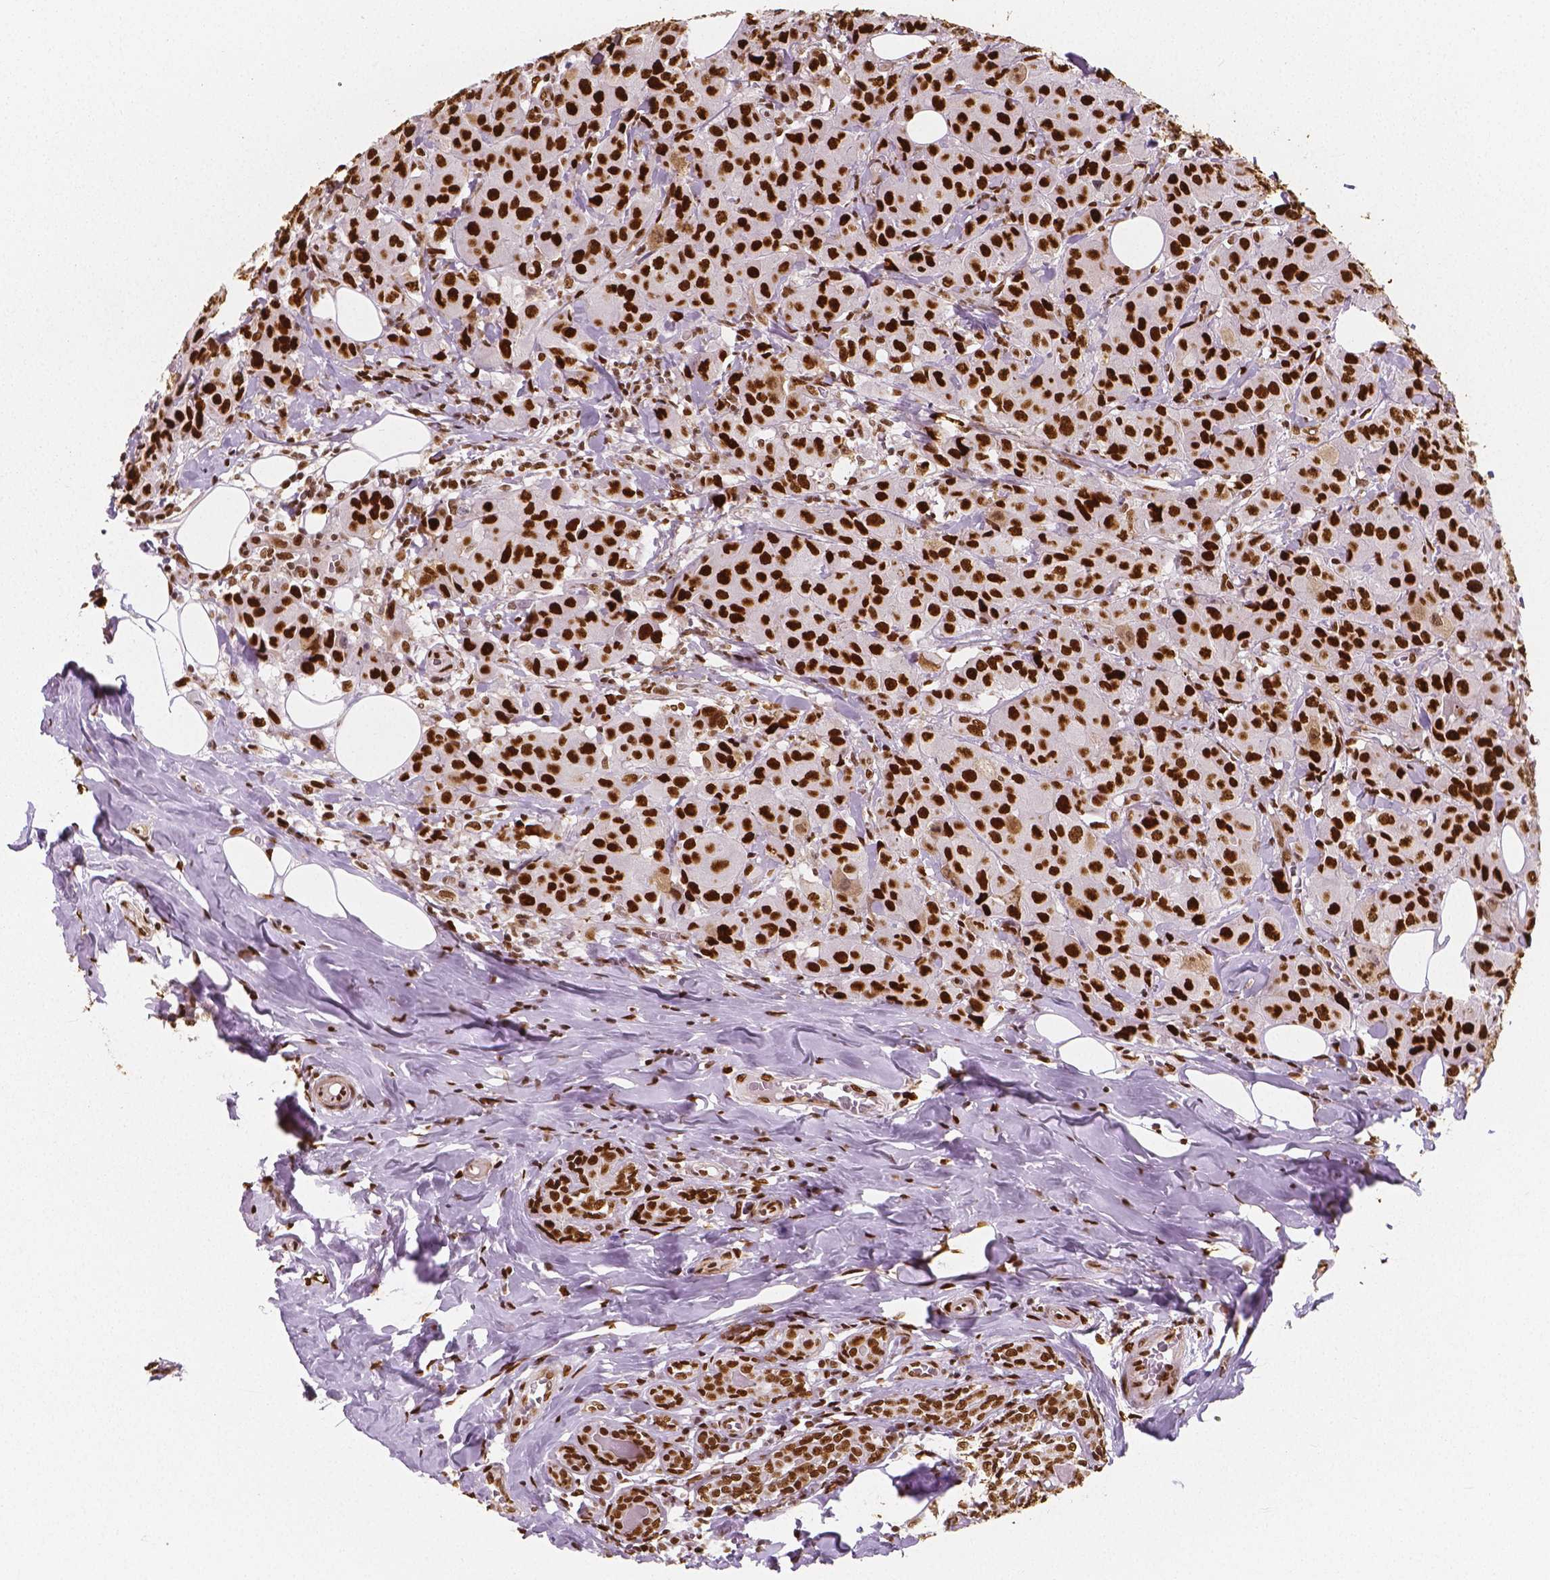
{"staining": {"intensity": "strong", "quantity": ">75%", "location": "nuclear"}, "tissue": "breast cancer", "cell_type": "Tumor cells", "image_type": "cancer", "snomed": [{"axis": "morphology", "description": "Normal tissue, NOS"}, {"axis": "morphology", "description": "Duct carcinoma"}, {"axis": "topography", "description": "Breast"}], "caption": "Immunohistochemistry (DAB) staining of invasive ductal carcinoma (breast) displays strong nuclear protein expression in about >75% of tumor cells. (Brightfield microscopy of DAB IHC at high magnification).", "gene": "NUCKS1", "patient": {"sex": "female", "age": 43}}